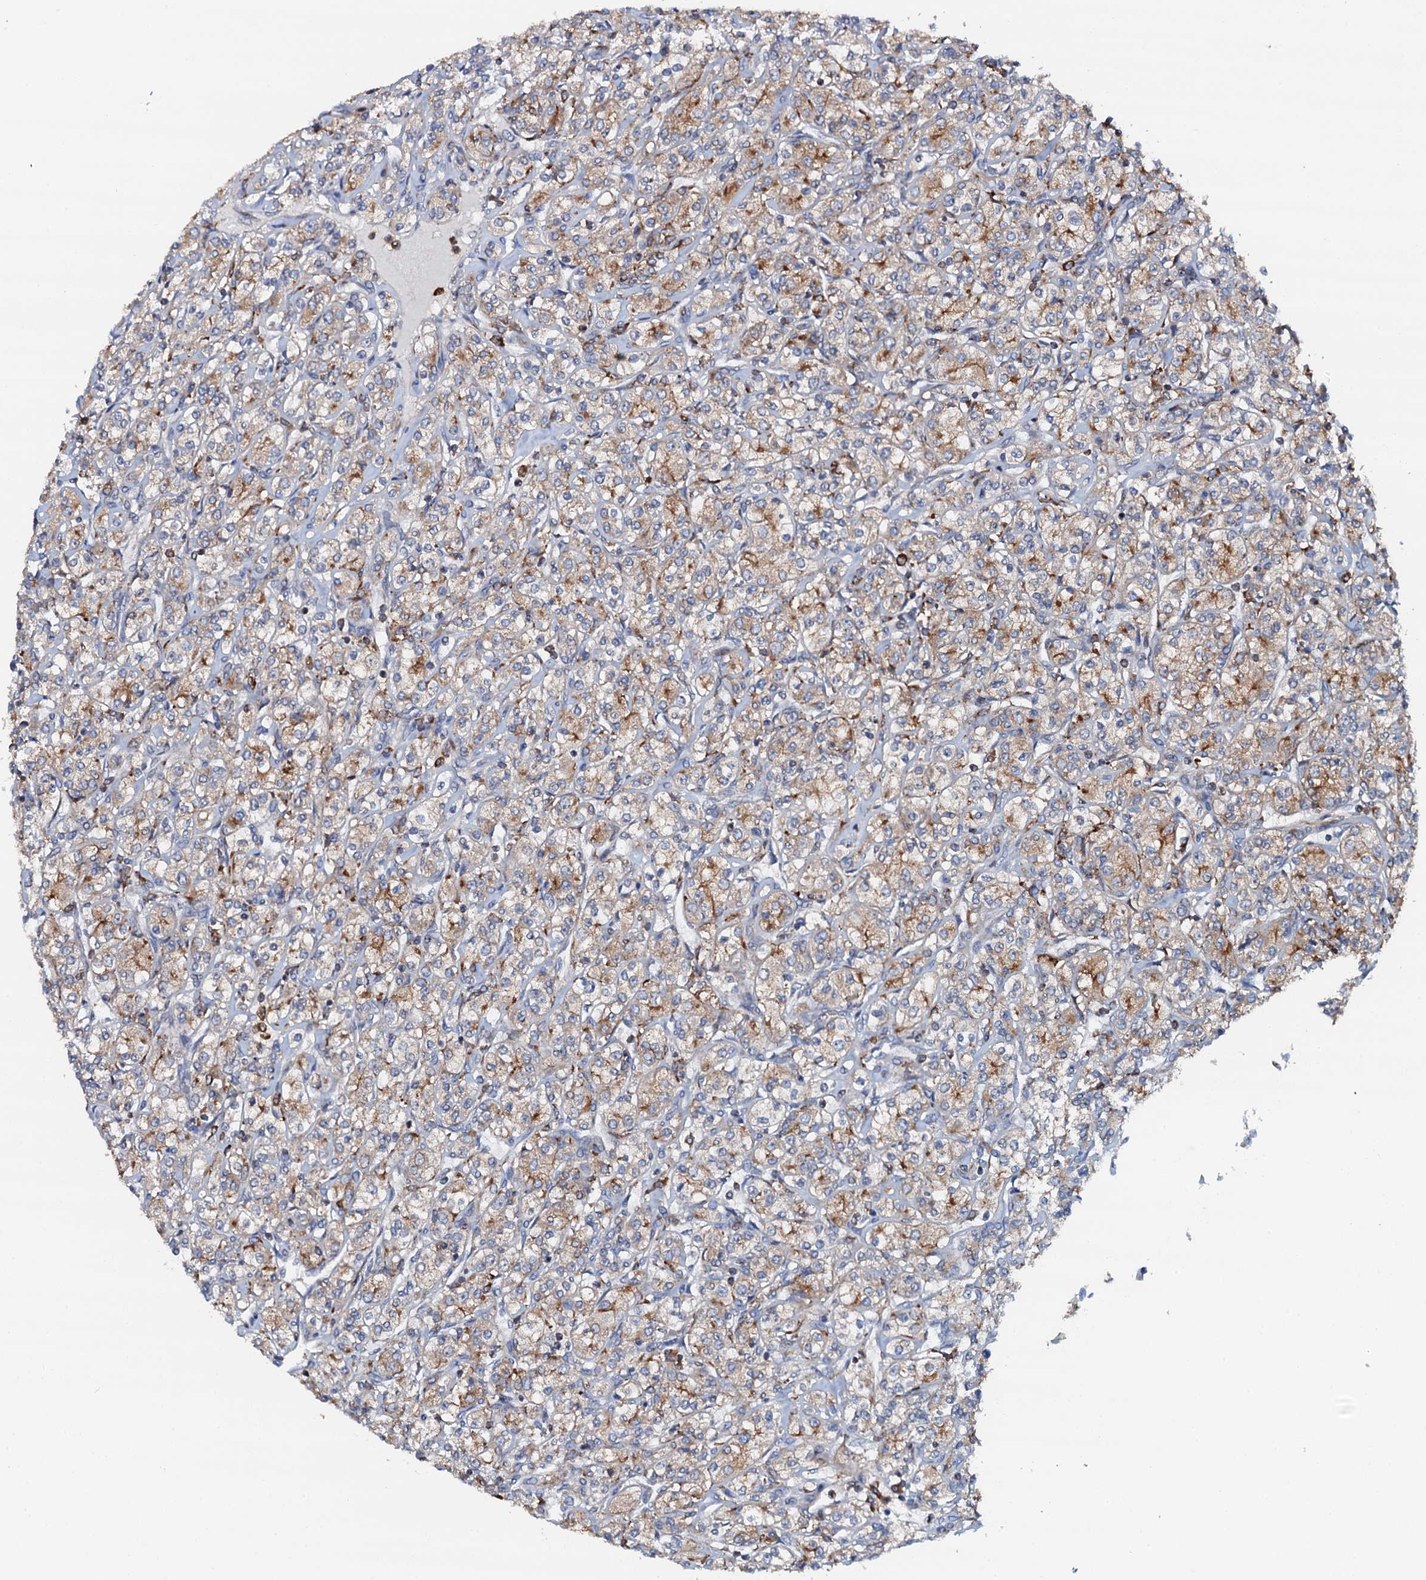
{"staining": {"intensity": "moderate", "quantity": "25%-75%", "location": "cytoplasmic/membranous"}, "tissue": "renal cancer", "cell_type": "Tumor cells", "image_type": "cancer", "snomed": [{"axis": "morphology", "description": "Adenocarcinoma, NOS"}, {"axis": "topography", "description": "Kidney"}], "caption": "A brown stain highlights moderate cytoplasmic/membranous positivity of a protein in human renal cancer (adenocarcinoma) tumor cells. (Brightfield microscopy of DAB IHC at high magnification).", "gene": "VAMP8", "patient": {"sex": "male", "age": 77}}